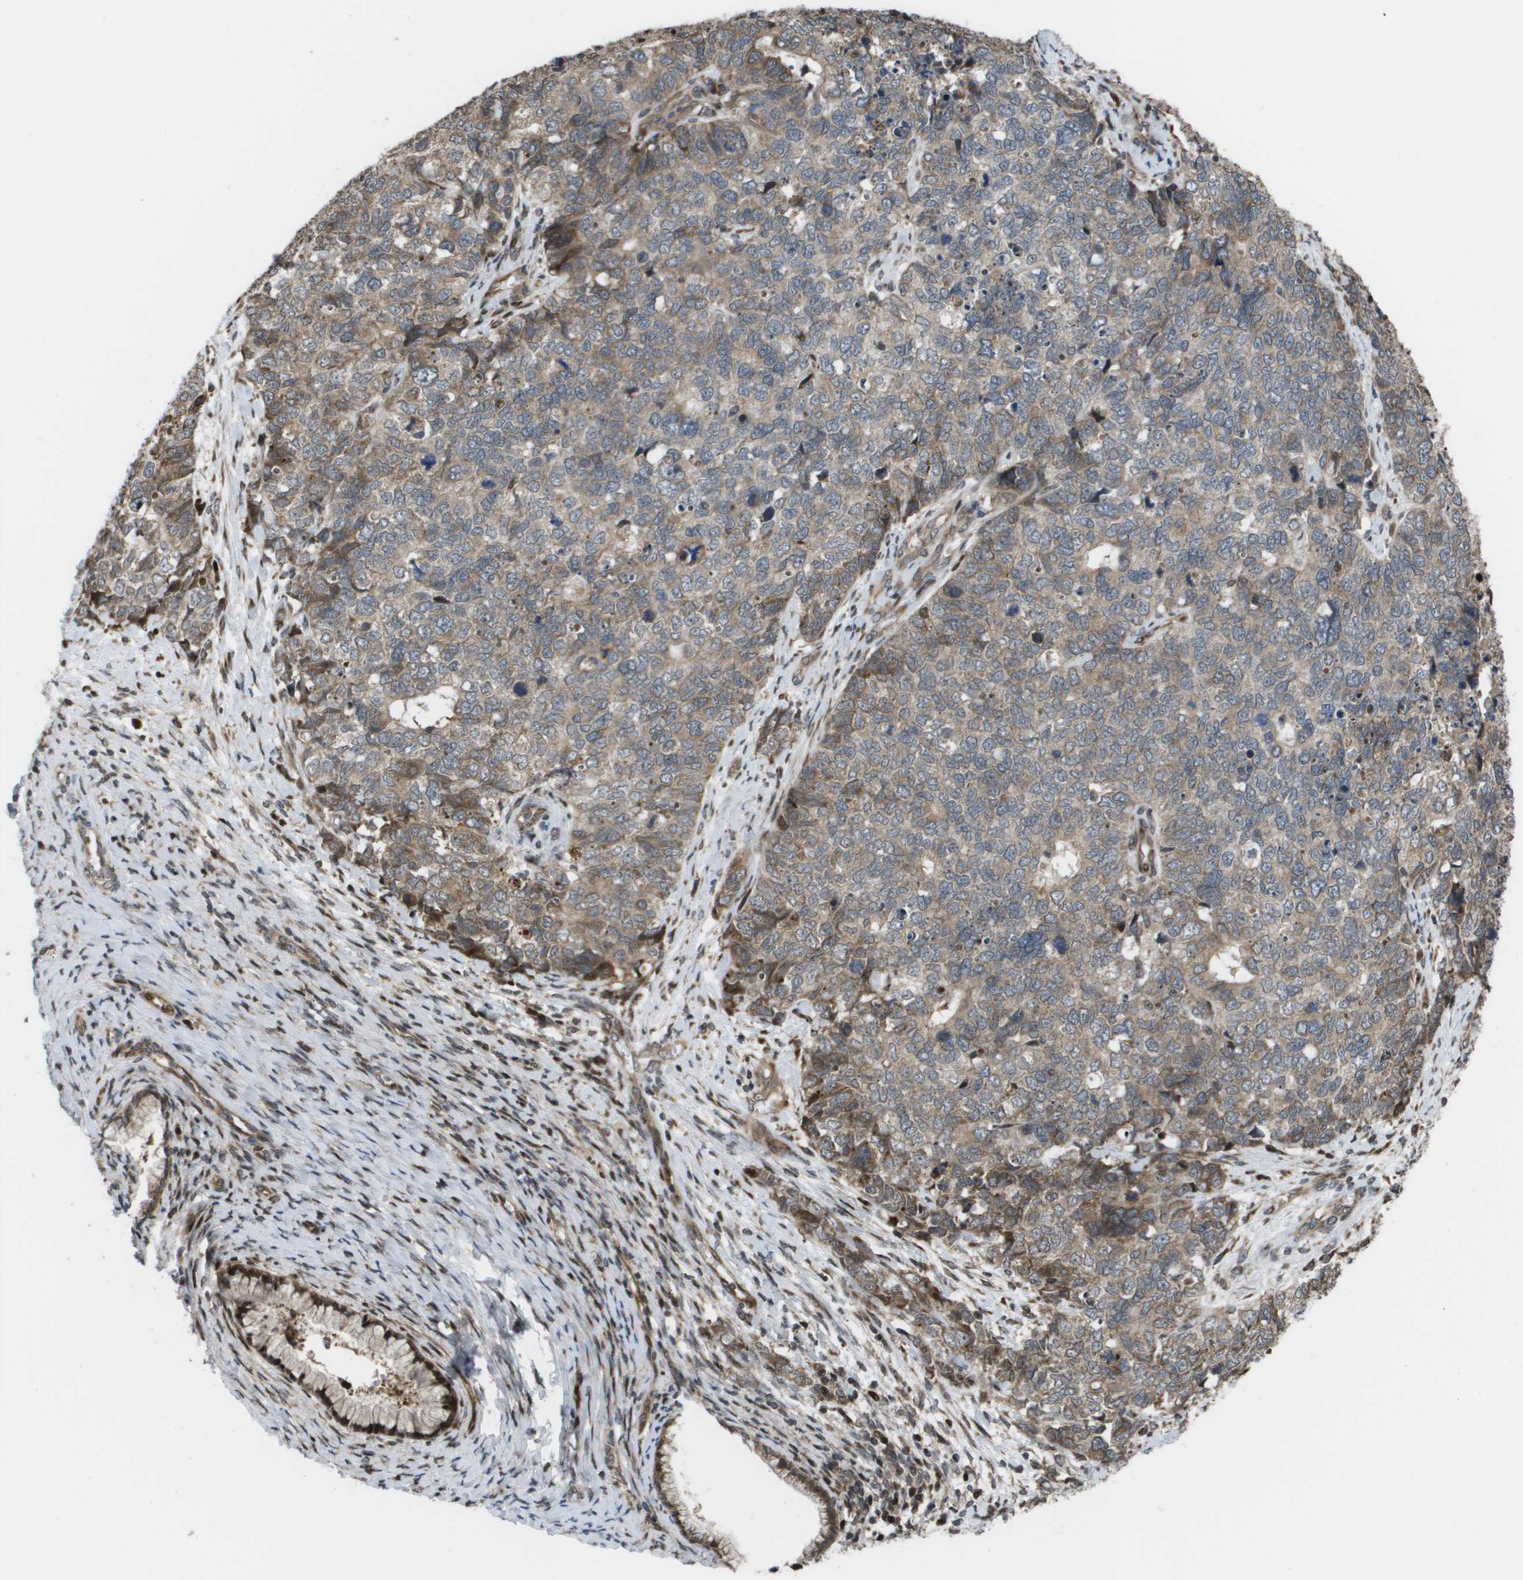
{"staining": {"intensity": "weak", "quantity": ">75%", "location": "cytoplasmic/membranous"}, "tissue": "cervical cancer", "cell_type": "Tumor cells", "image_type": "cancer", "snomed": [{"axis": "morphology", "description": "Squamous cell carcinoma, NOS"}, {"axis": "topography", "description": "Cervix"}], "caption": "Tumor cells exhibit low levels of weak cytoplasmic/membranous positivity in about >75% of cells in squamous cell carcinoma (cervical).", "gene": "AXIN2", "patient": {"sex": "female", "age": 63}}